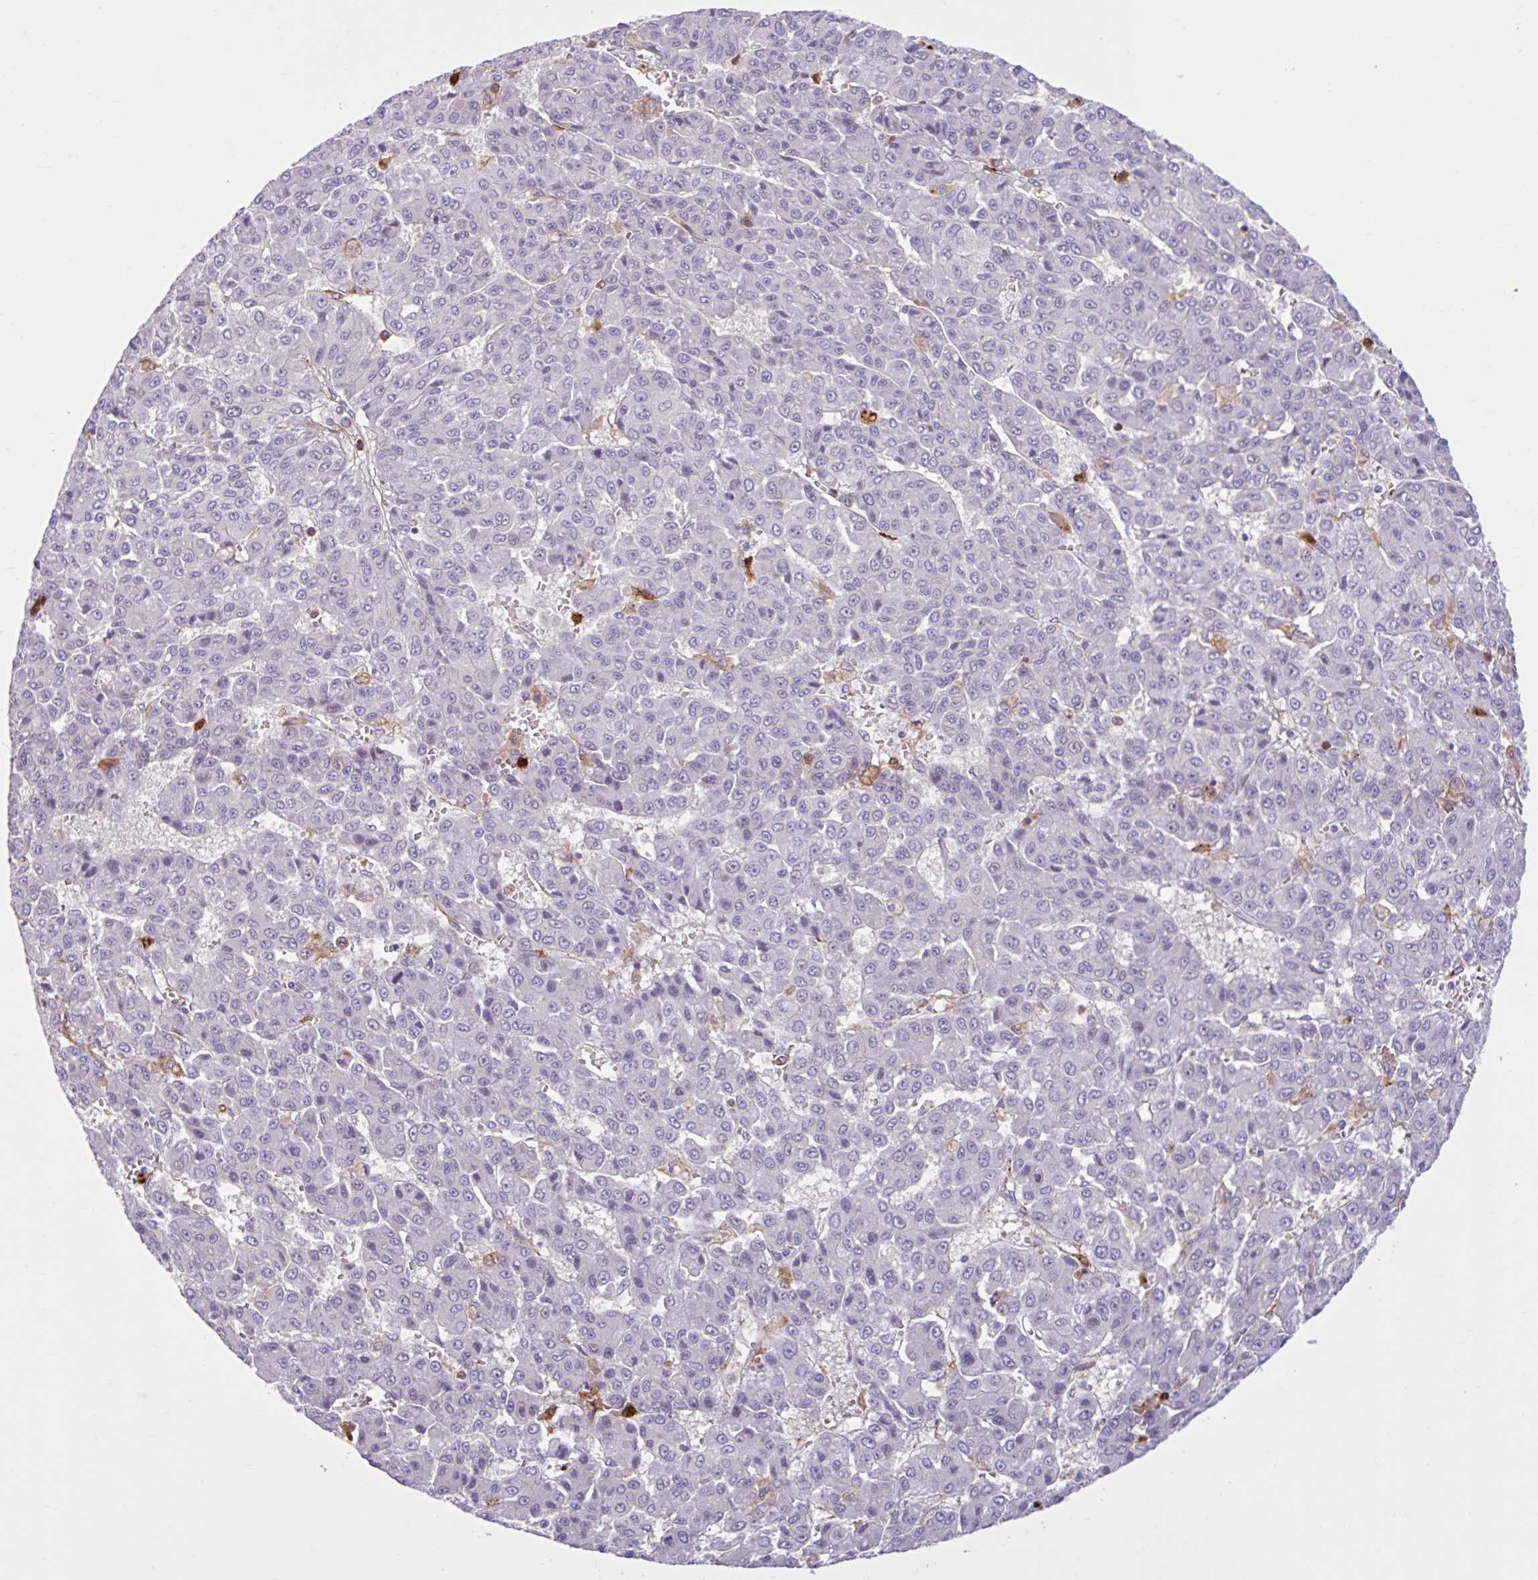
{"staining": {"intensity": "negative", "quantity": "none", "location": "none"}, "tissue": "liver cancer", "cell_type": "Tumor cells", "image_type": "cancer", "snomed": [{"axis": "morphology", "description": "Carcinoma, Hepatocellular, NOS"}, {"axis": "topography", "description": "Liver"}], "caption": "Immunohistochemistry (IHC) of liver cancer reveals no staining in tumor cells.", "gene": "CEP120", "patient": {"sex": "male", "age": 70}}